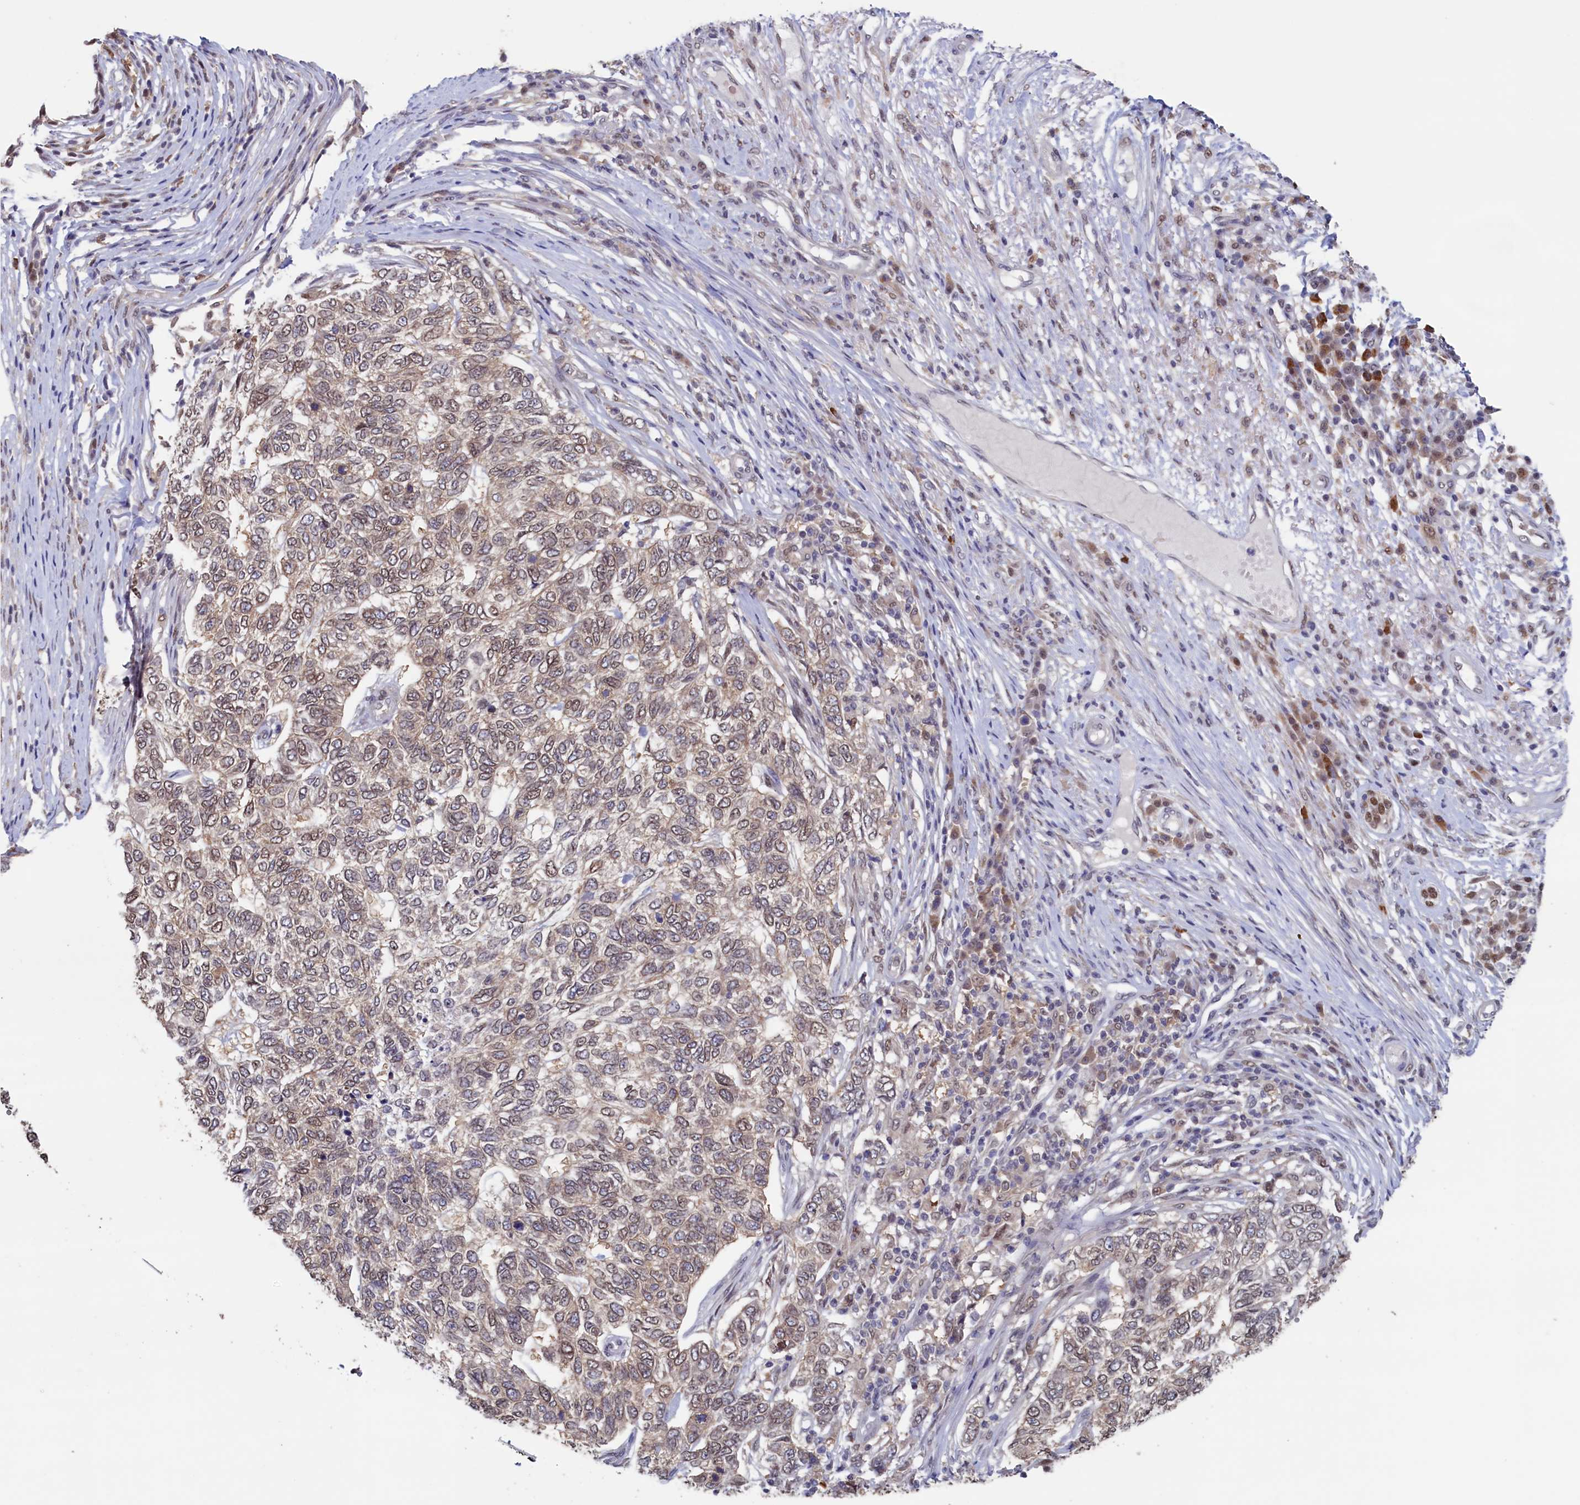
{"staining": {"intensity": "weak", "quantity": ">75%", "location": "nuclear"}, "tissue": "skin cancer", "cell_type": "Tumor cells", "image_type": "cancer", "snomed": [{"axis": "morphology", "description": "Basal cell carcinoma"}, {"axis": "topography", "description": "Skin"}], "caption": "The micrograph demonstrates immunohistochemical staining of basal cell carcinoma (skin). There is weak nuclear positivity is identified in about >75% of tumor cells.", "gene": "AHCY", "patient": {"sex": "female", "age": 65}}